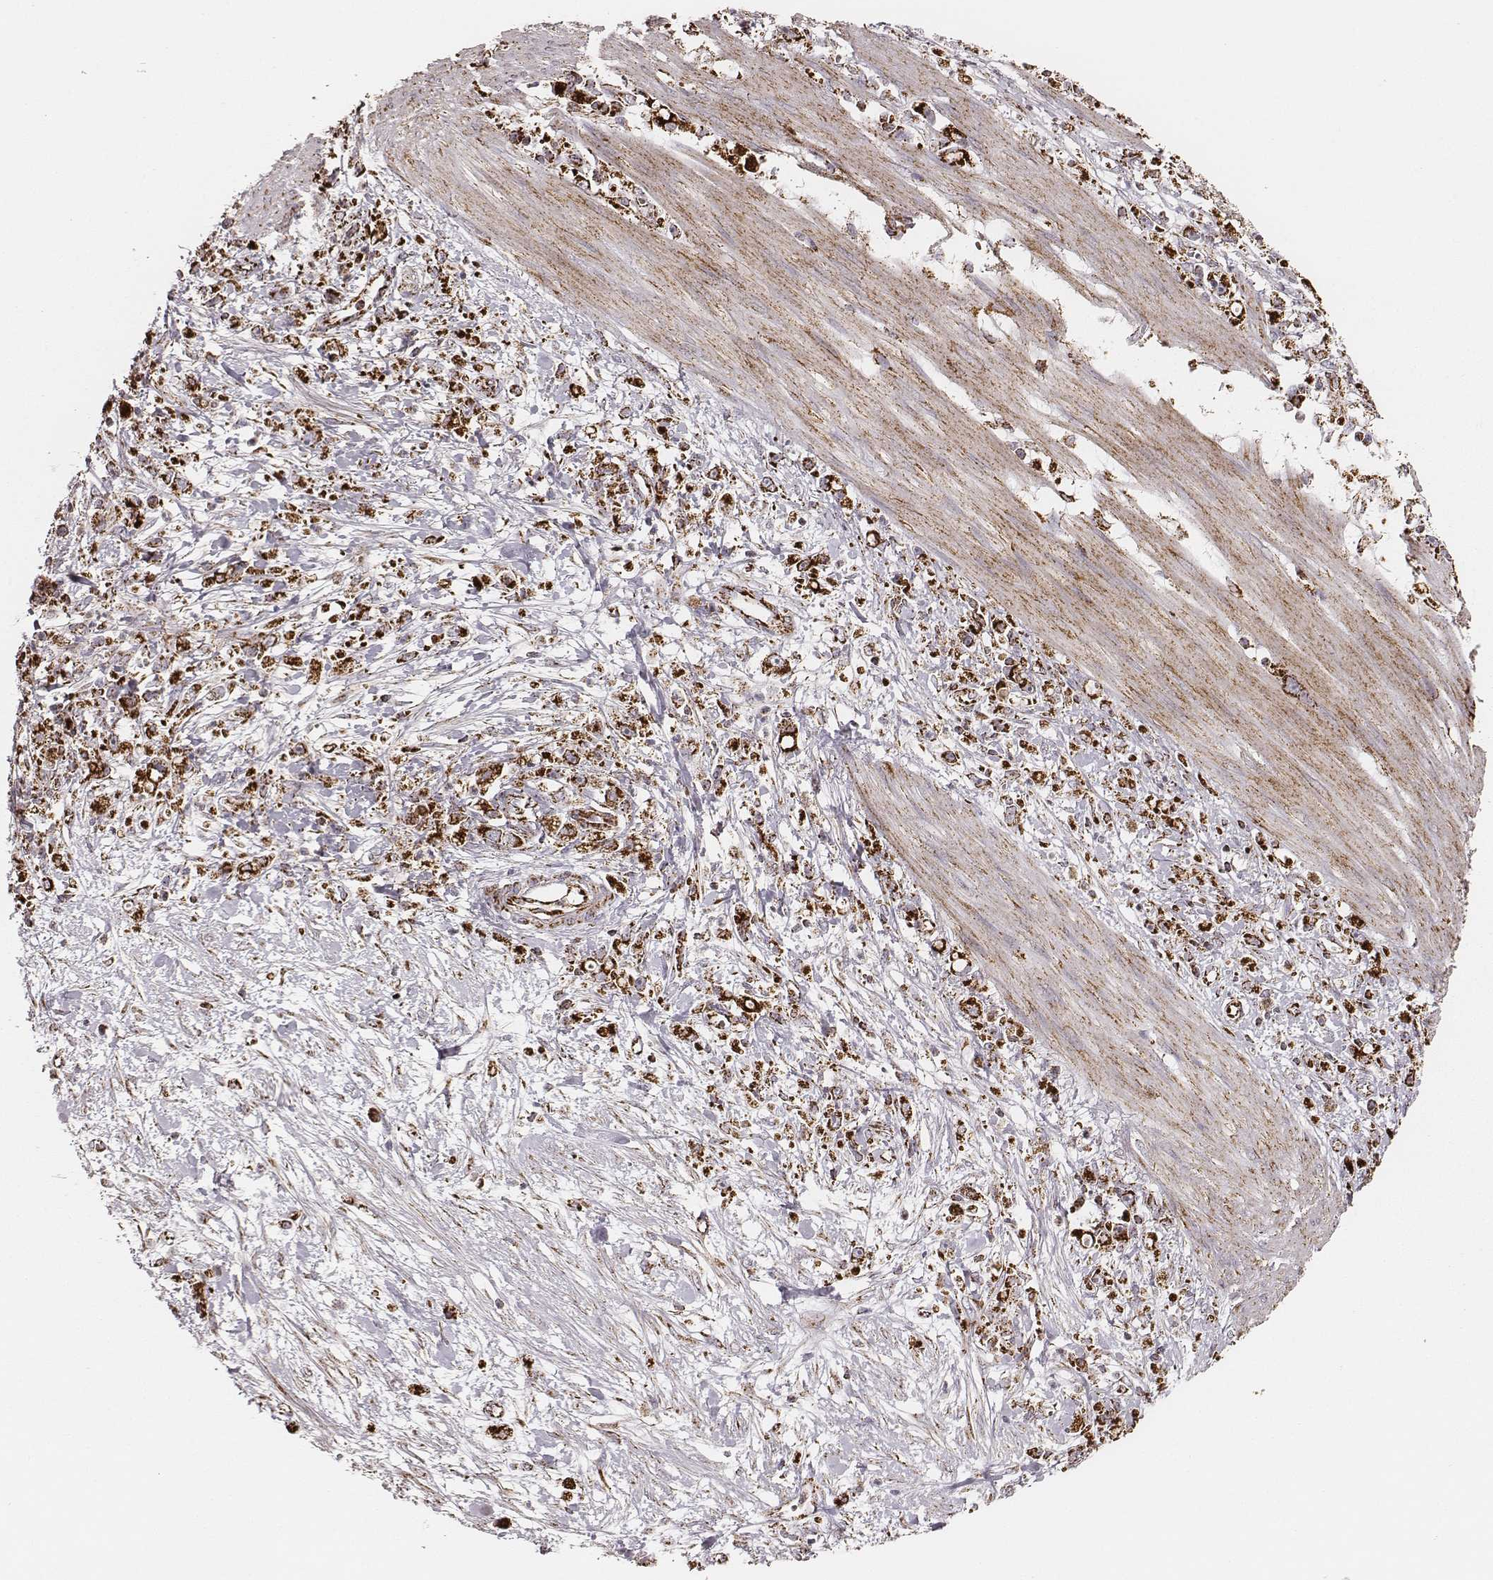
{"staining": {"intensity": "strong", "quantity": ">75%", "location": "cytoplasmic/membranous"}, "tissue": "stomach cancer", "cell_type": "Tumor cells", "image_type": "cancer", "snomed": [{"axis": "morphology", "description": "Adenocarcinoma, NOS"}, {"axis": "topography", "description": "Stomach"}], "caption": "Immunohistochemistry (IHC) (DAB) staining of human stomach cancer (adenocarcinoma) reveals strong cytoplasmic/membranous protein positivity in approximately >75% of tumor cells.", "gene": "TUFM", "patient": {"sex": "female", "age": 59}}